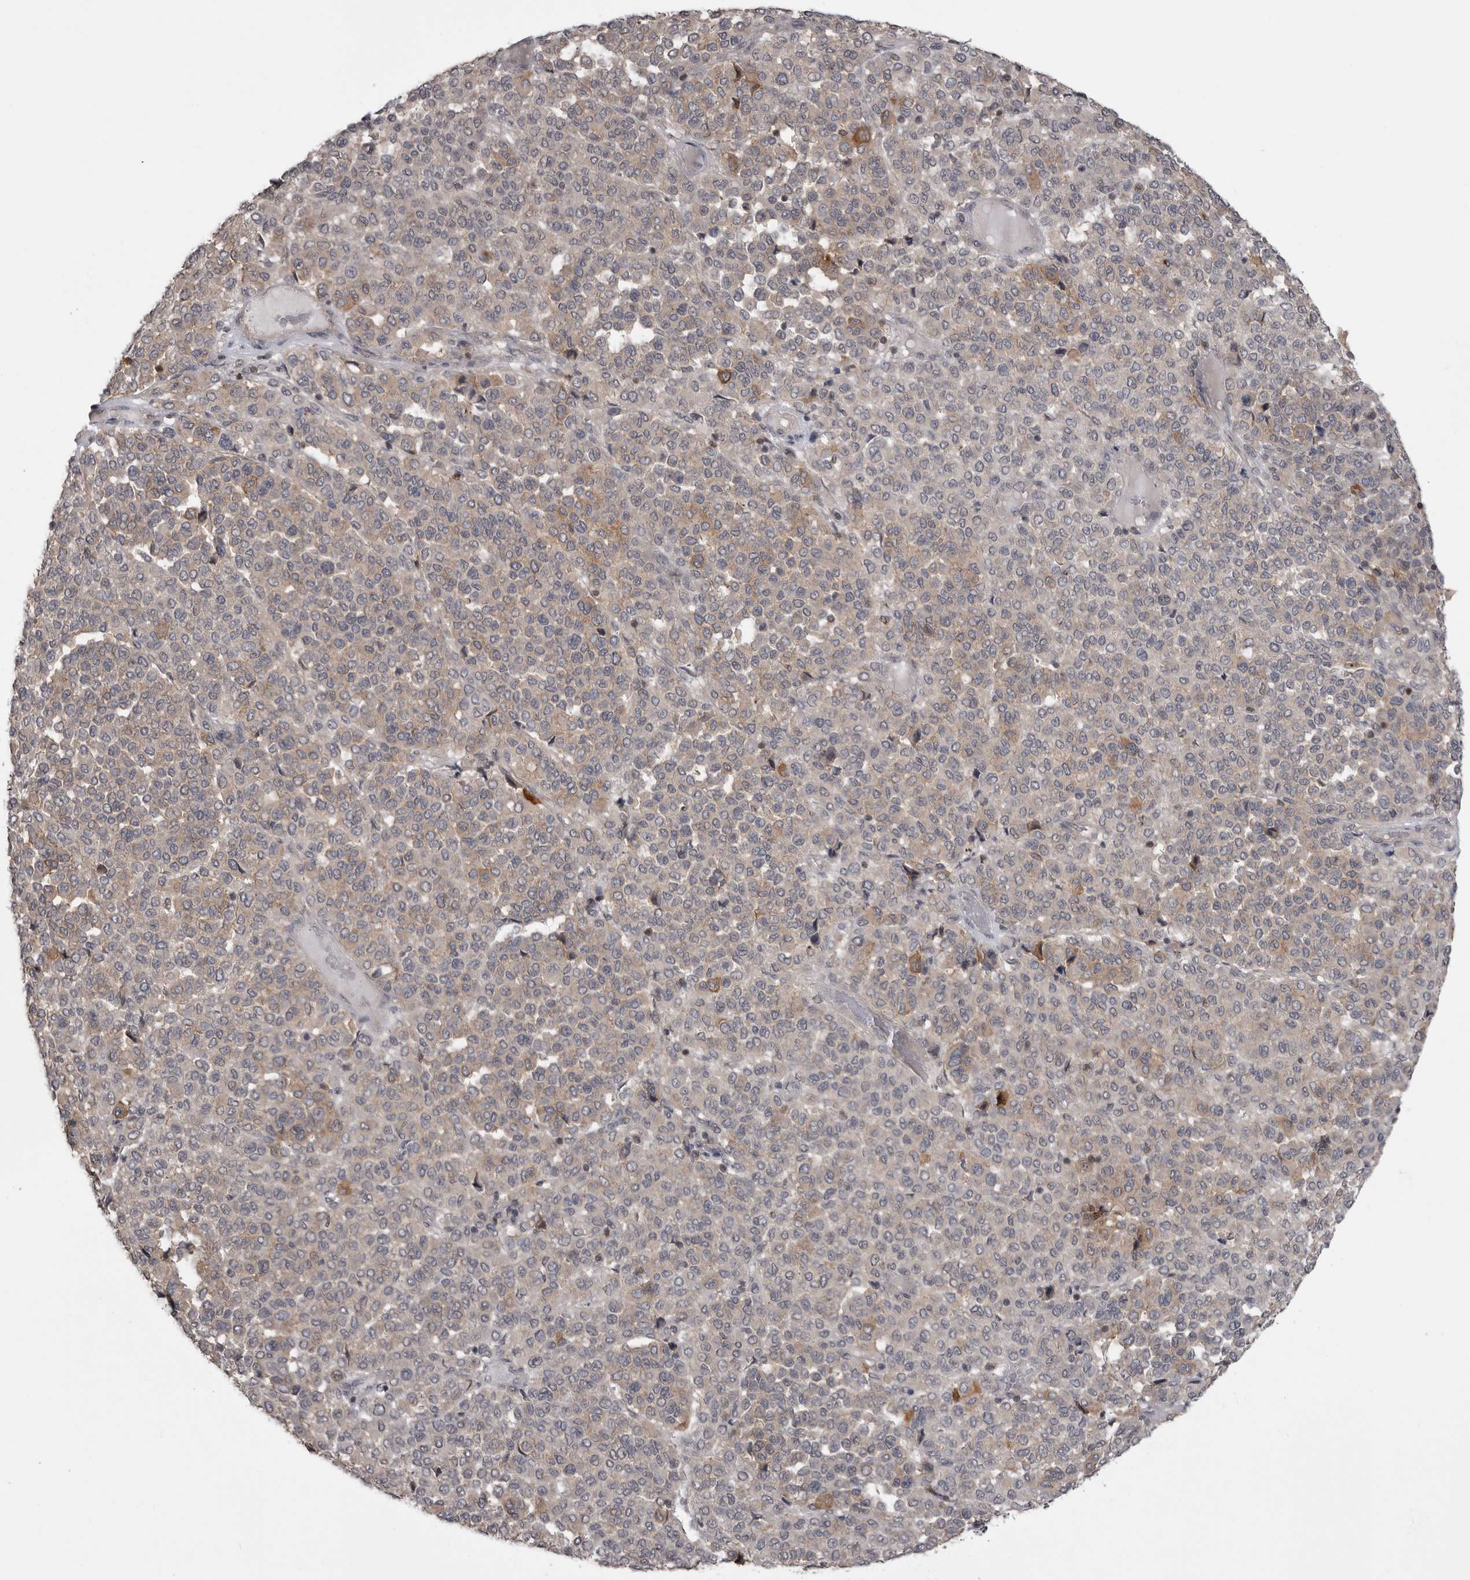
{"staining": {"intensity": "negative", "quantity": "none", "location": "none"}, "tissue": "melanoma", "cell_type": "Tumor cells", "image_type": "cancer", "snomed": [{"axis": "morphology", "description": "Malignant melanoma, Metastatic site"}, {"axis": "topography", "description": "Pancreas"}], "caption": "The micrograph displays no significant positivity in tumor cells of malignant melanoma (metastatic site).", "gene": "MAPK13", "patient": {"sex": "female", "age": 30}}